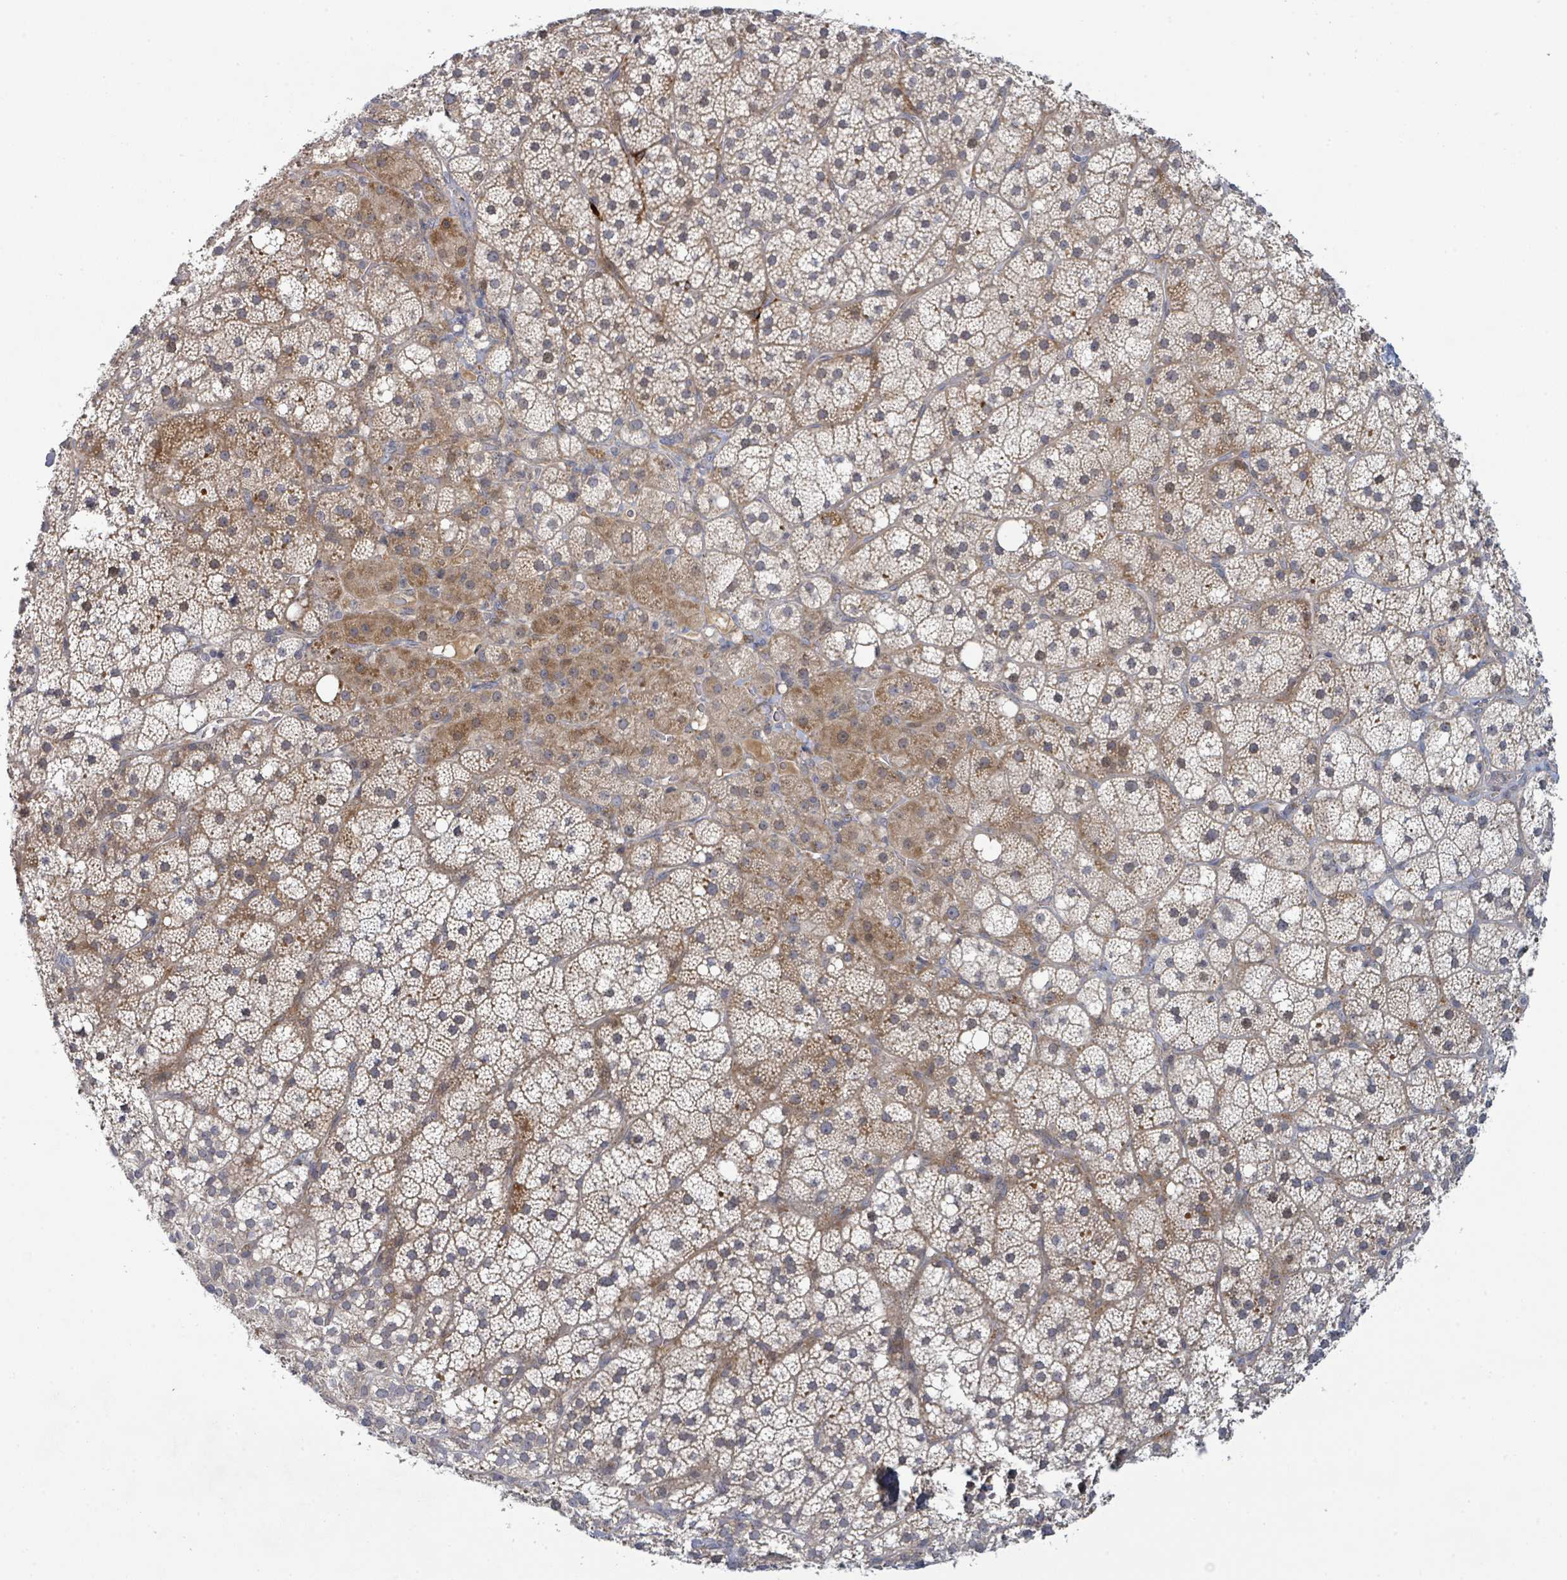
{"staining": {"intensity": "moderate", "quantity": "25%-75%", "location": "cytoplasmic/membranous"}, "tissue": "adrenal gland", "cell_type": "Glandular cells", "image_type": "normal", "snomed": [{"axis": "morphology", "description": "Normal tissue, NOS"}, {"axis": "topography", "description": "Adrenal gland"}], "caption": "Human adrenal gland stained for a protein (brown) demonstrates moderate cytoplasmic/membranous positive positivity in about 25%-75% of glandular cells.", "gene": "COL5A3", "patient": {"sex": "male", "age": 53}}